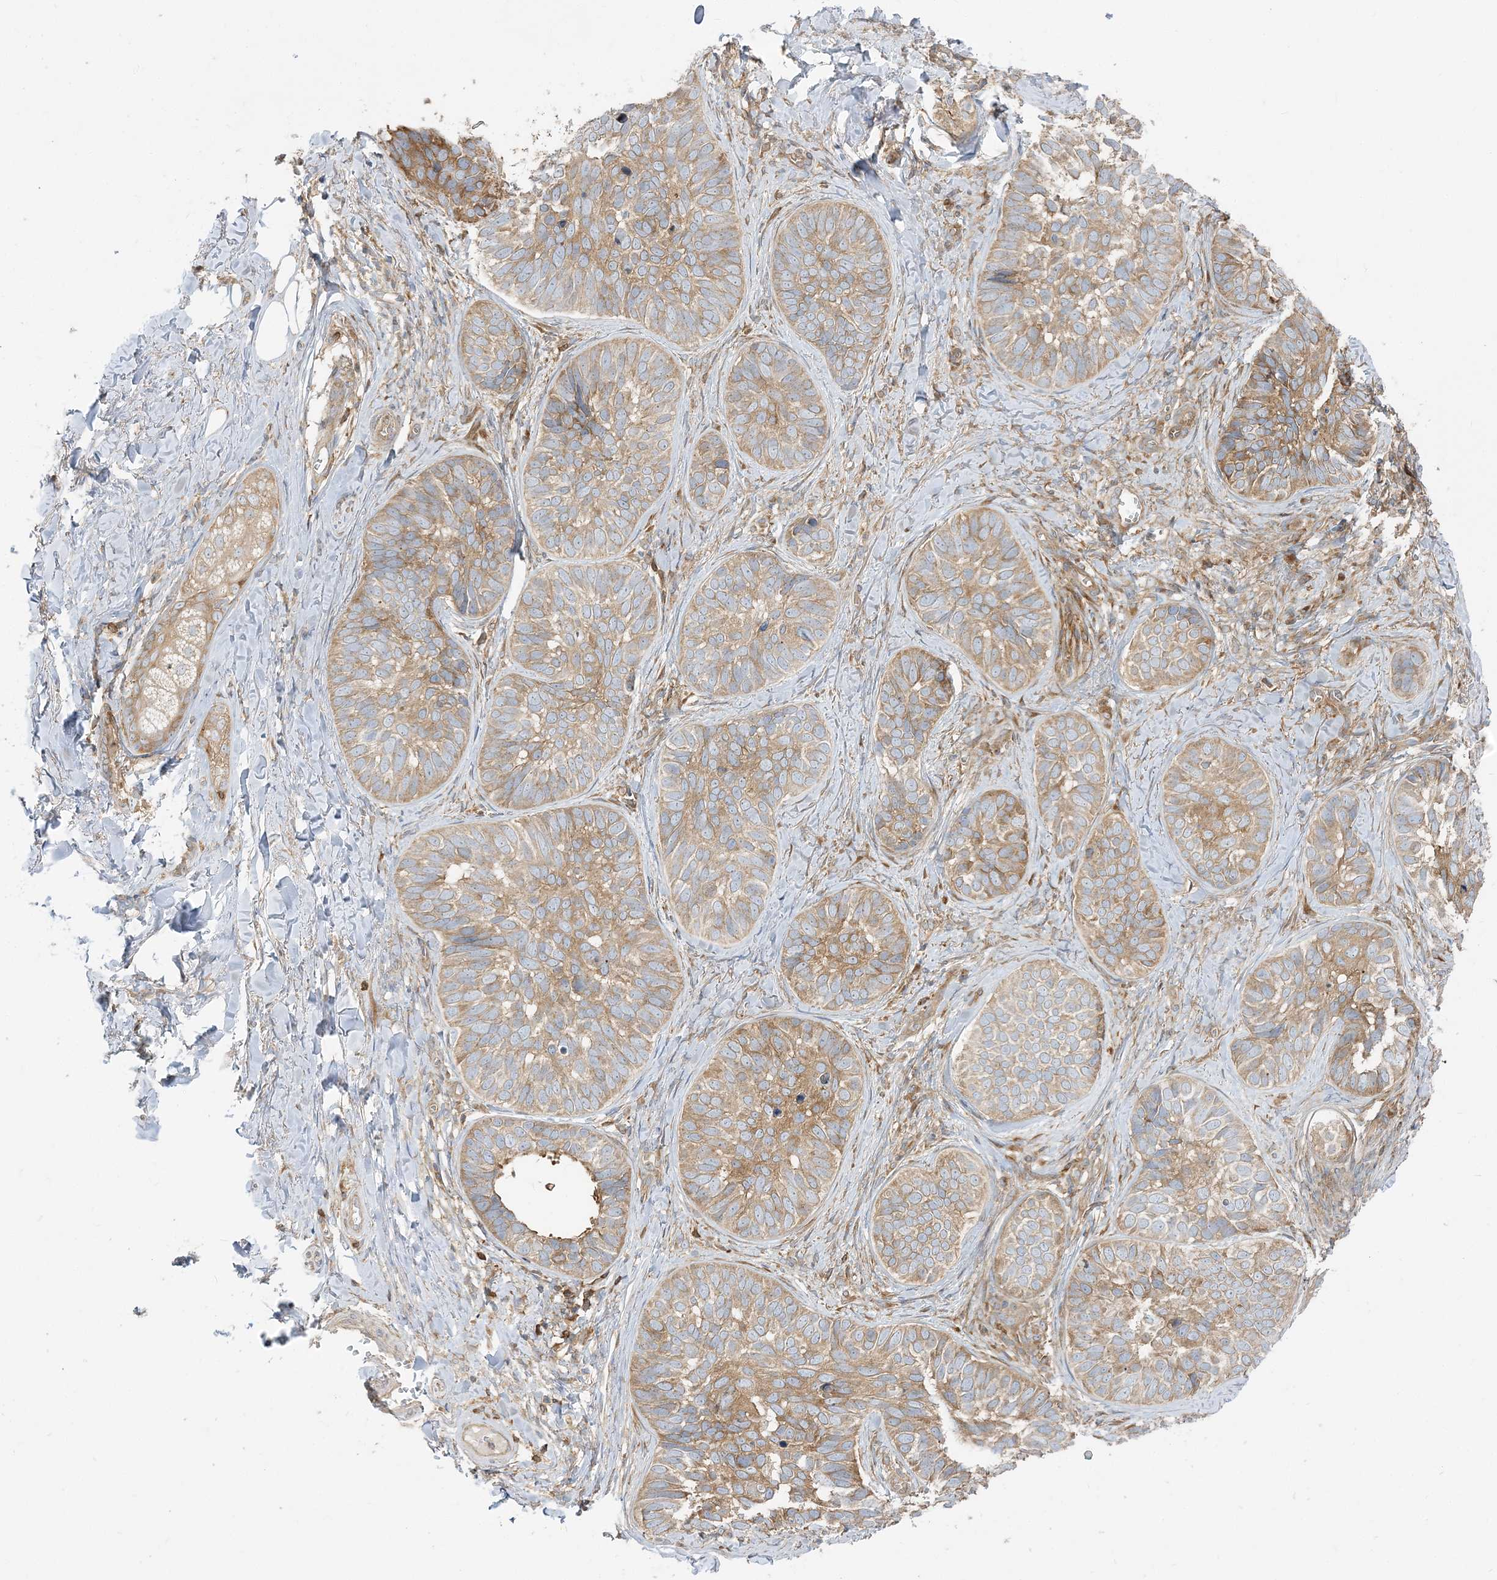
{"staining": {"intensity": "moderate", "quantity": ">75%", "location": "cytoplasmic/membranous"}, "tissue": "skin cancer", "cell_type": "Tumor cells", "image_type": "cancer", "snomed": [{"axis": "morphology", "description": "Basal cell carcinoma"}, {"axis": "topography", "description": "Skin"}], "caption": "About >75% of tumor cells in skin cancer (basal cell carcinoma) reveal moderate cytoplasmic/membranous protein expression as visualized by brown immunohistochemical staining.", "gene": "STAM", "patient": {"sex": "male", "age": 62}}